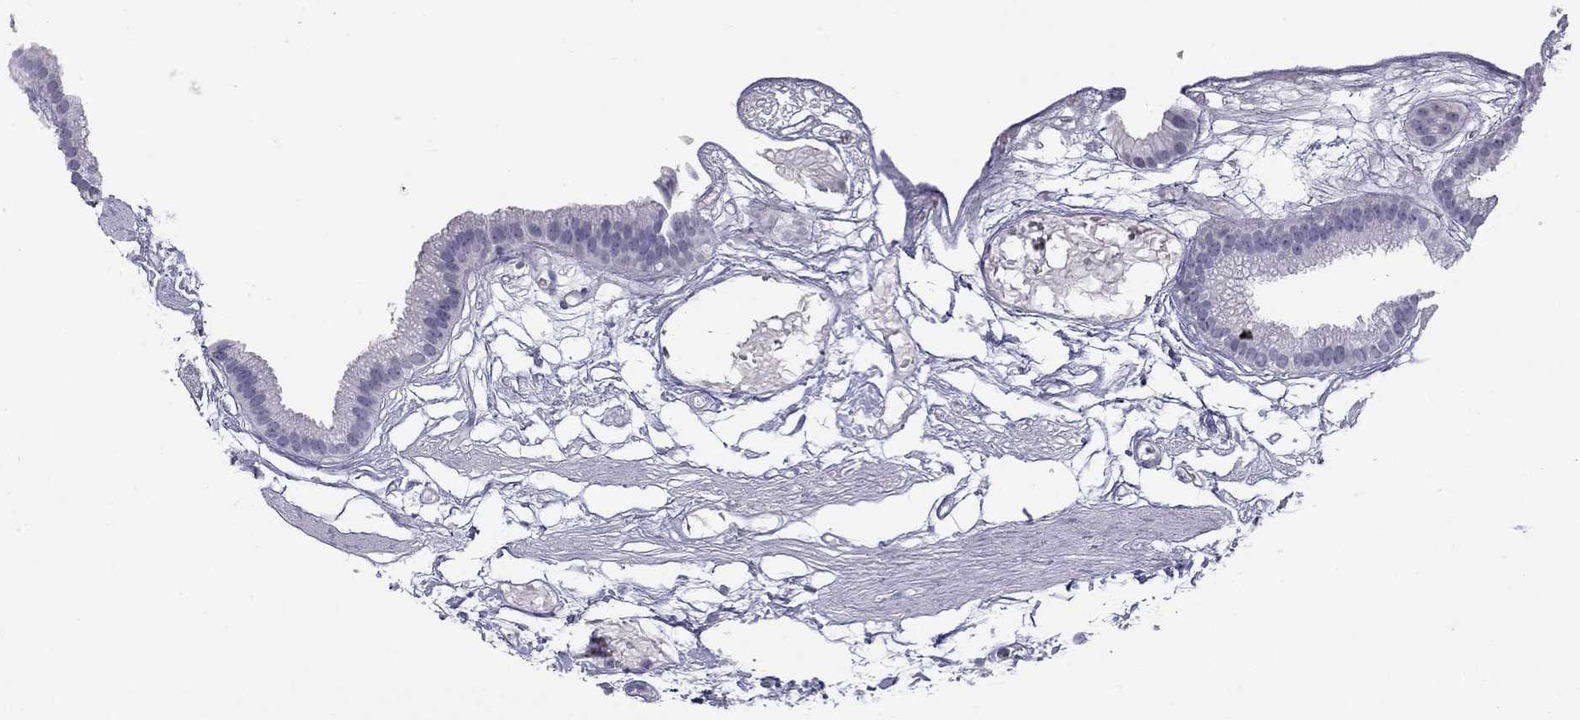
{"staining": {"intensity": "negative", "quantity": "none", "location": "none"}, "tissue": "gallbladder", "cell_type": "Glandular cells", "image_type": "normal", "snomed": [{"axis": "morphology", "description": "Normal tissue, NOS"}, {"axis": "topography", "description": "Gallbladder"}], "caption": "The image exhibits no staining of glandular cells in benign gallbladder.", "gene": "TFAP2B", "patient": {"sex": "female", "age": 45}}